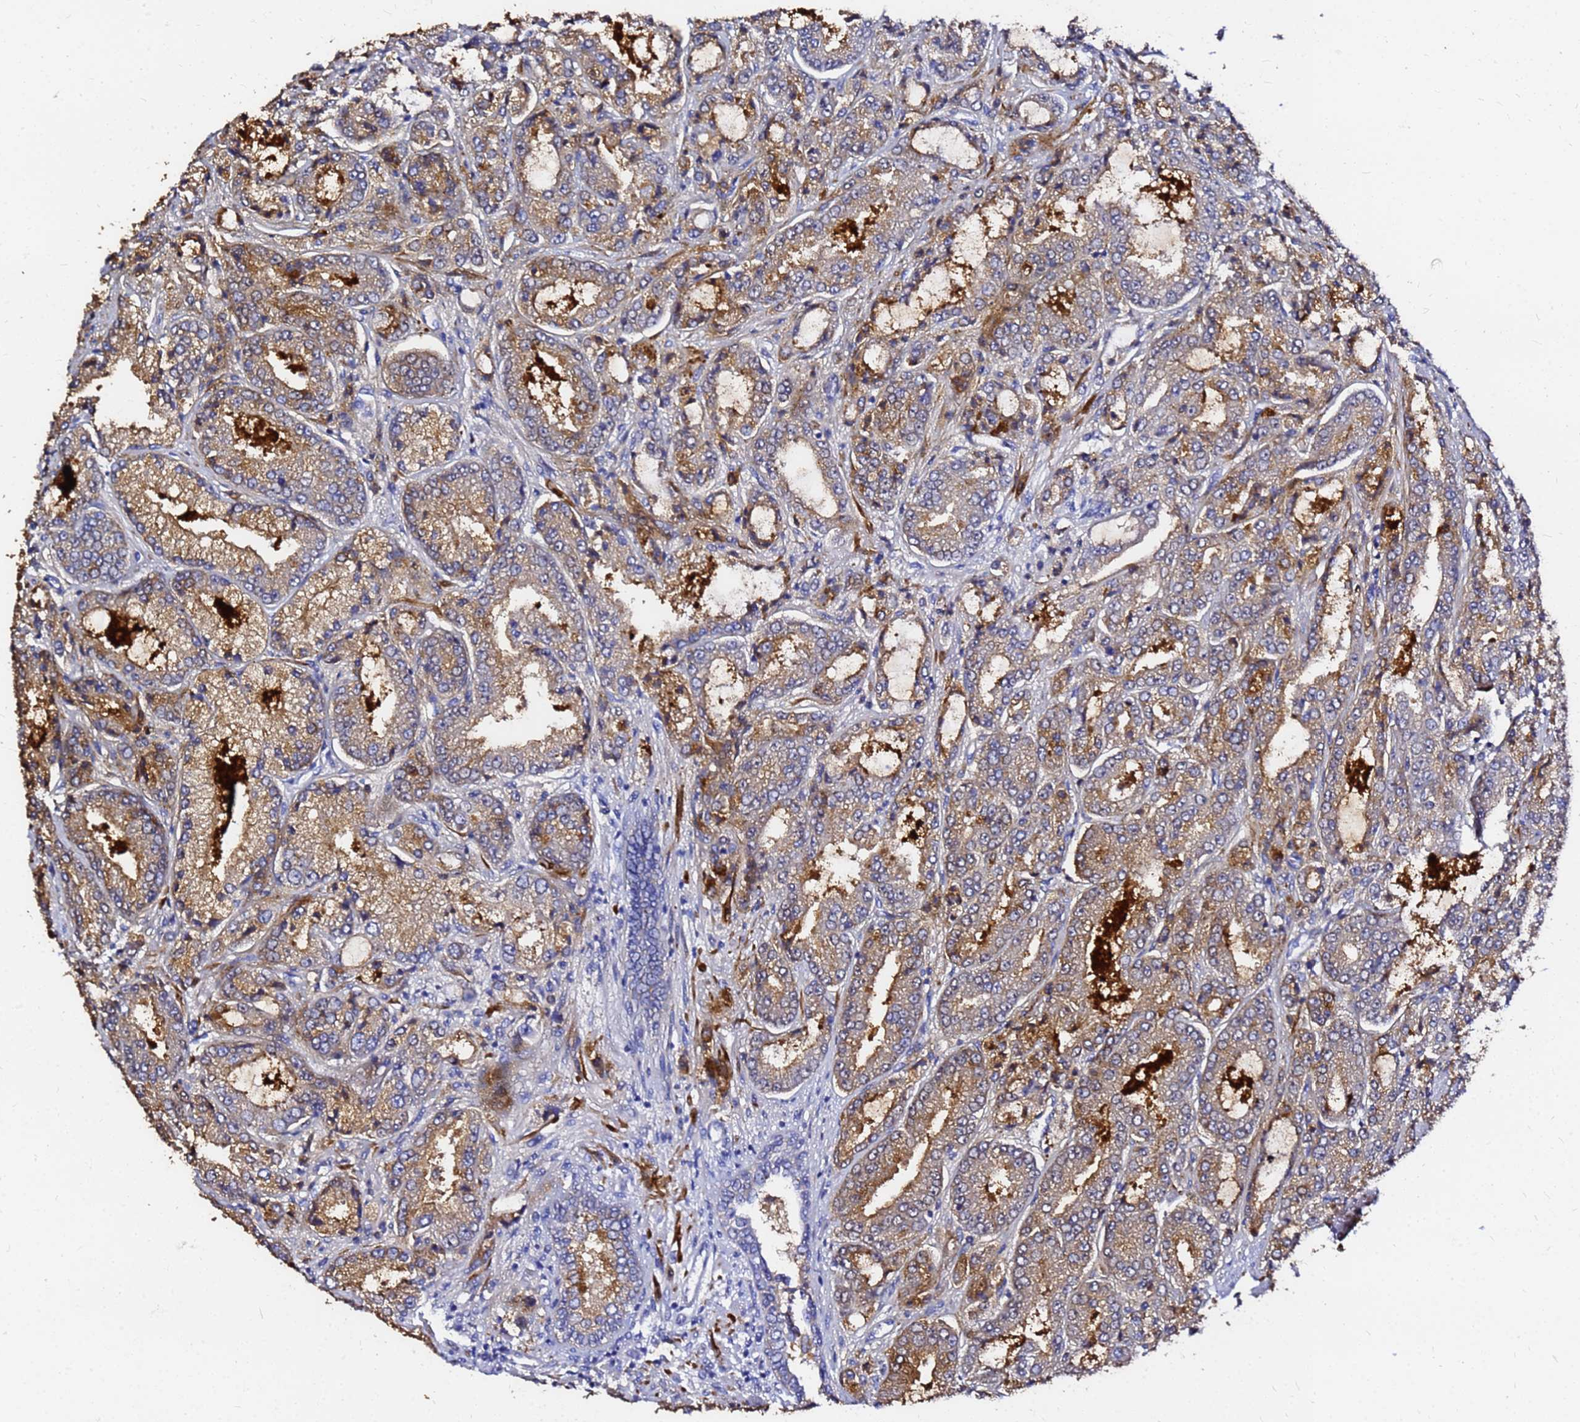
{"staining": {"intensity": "moderate", "quantity": ">75%", "location": "cytoplasmic/membranous"}, "tissue": "prostate cancer", "cell_type": "Tumor cells", "image_type": "cancer", "snomed": [{"axis": "morphology", "description": "Adenocarcinoma, High grade"}, {"axis": "topography", "description": "Prostate"}], "caption": "Human high-grade adenocarcinoma (prostate) stained for a protein (brown) reveals moderate cytoplasmic/membranous positive expression in approximately >75% of tumor cells.", "gene": "FAM183A", "patient": {"sex": "male", "age": 71}}